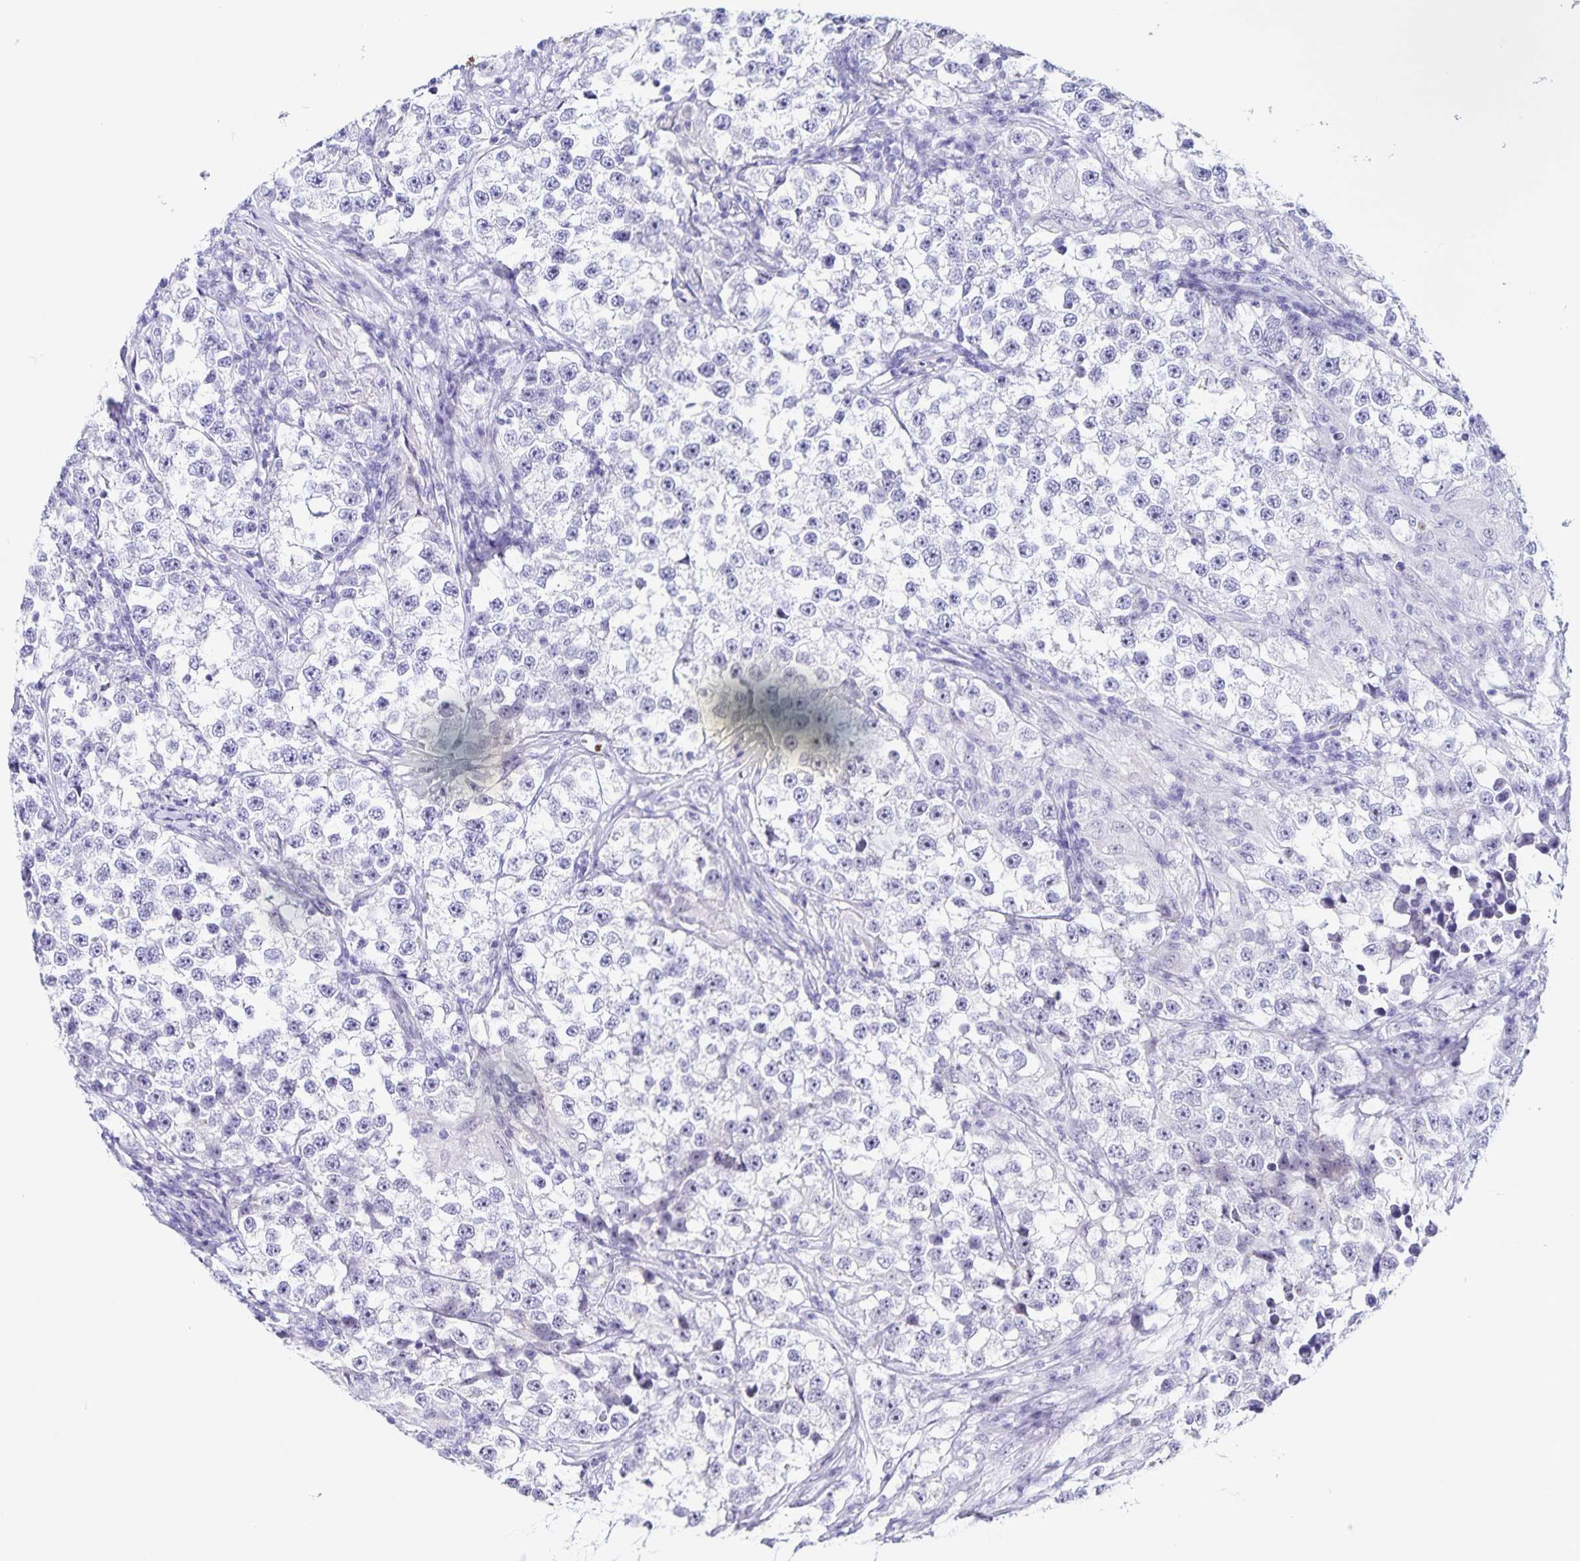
{"staining": {"intensity": "weak", "quantity": "<25%", "location": "nuclear"}, "tissue": "testis cancer", "cell_type": "Tumor cells", "image_type": "cancer", "snomed": [{"axis": "morphology", "description": "Seminoma, NOS"}, {"axis": "topography", "description": "Testis"}], "caption": "Testis cancer (seminoma) was stained to show a protein in brown. There is no significant expression in tumor cells.", "gene": "FAM170A", "patient": {"sex": "male", "age": 46}}